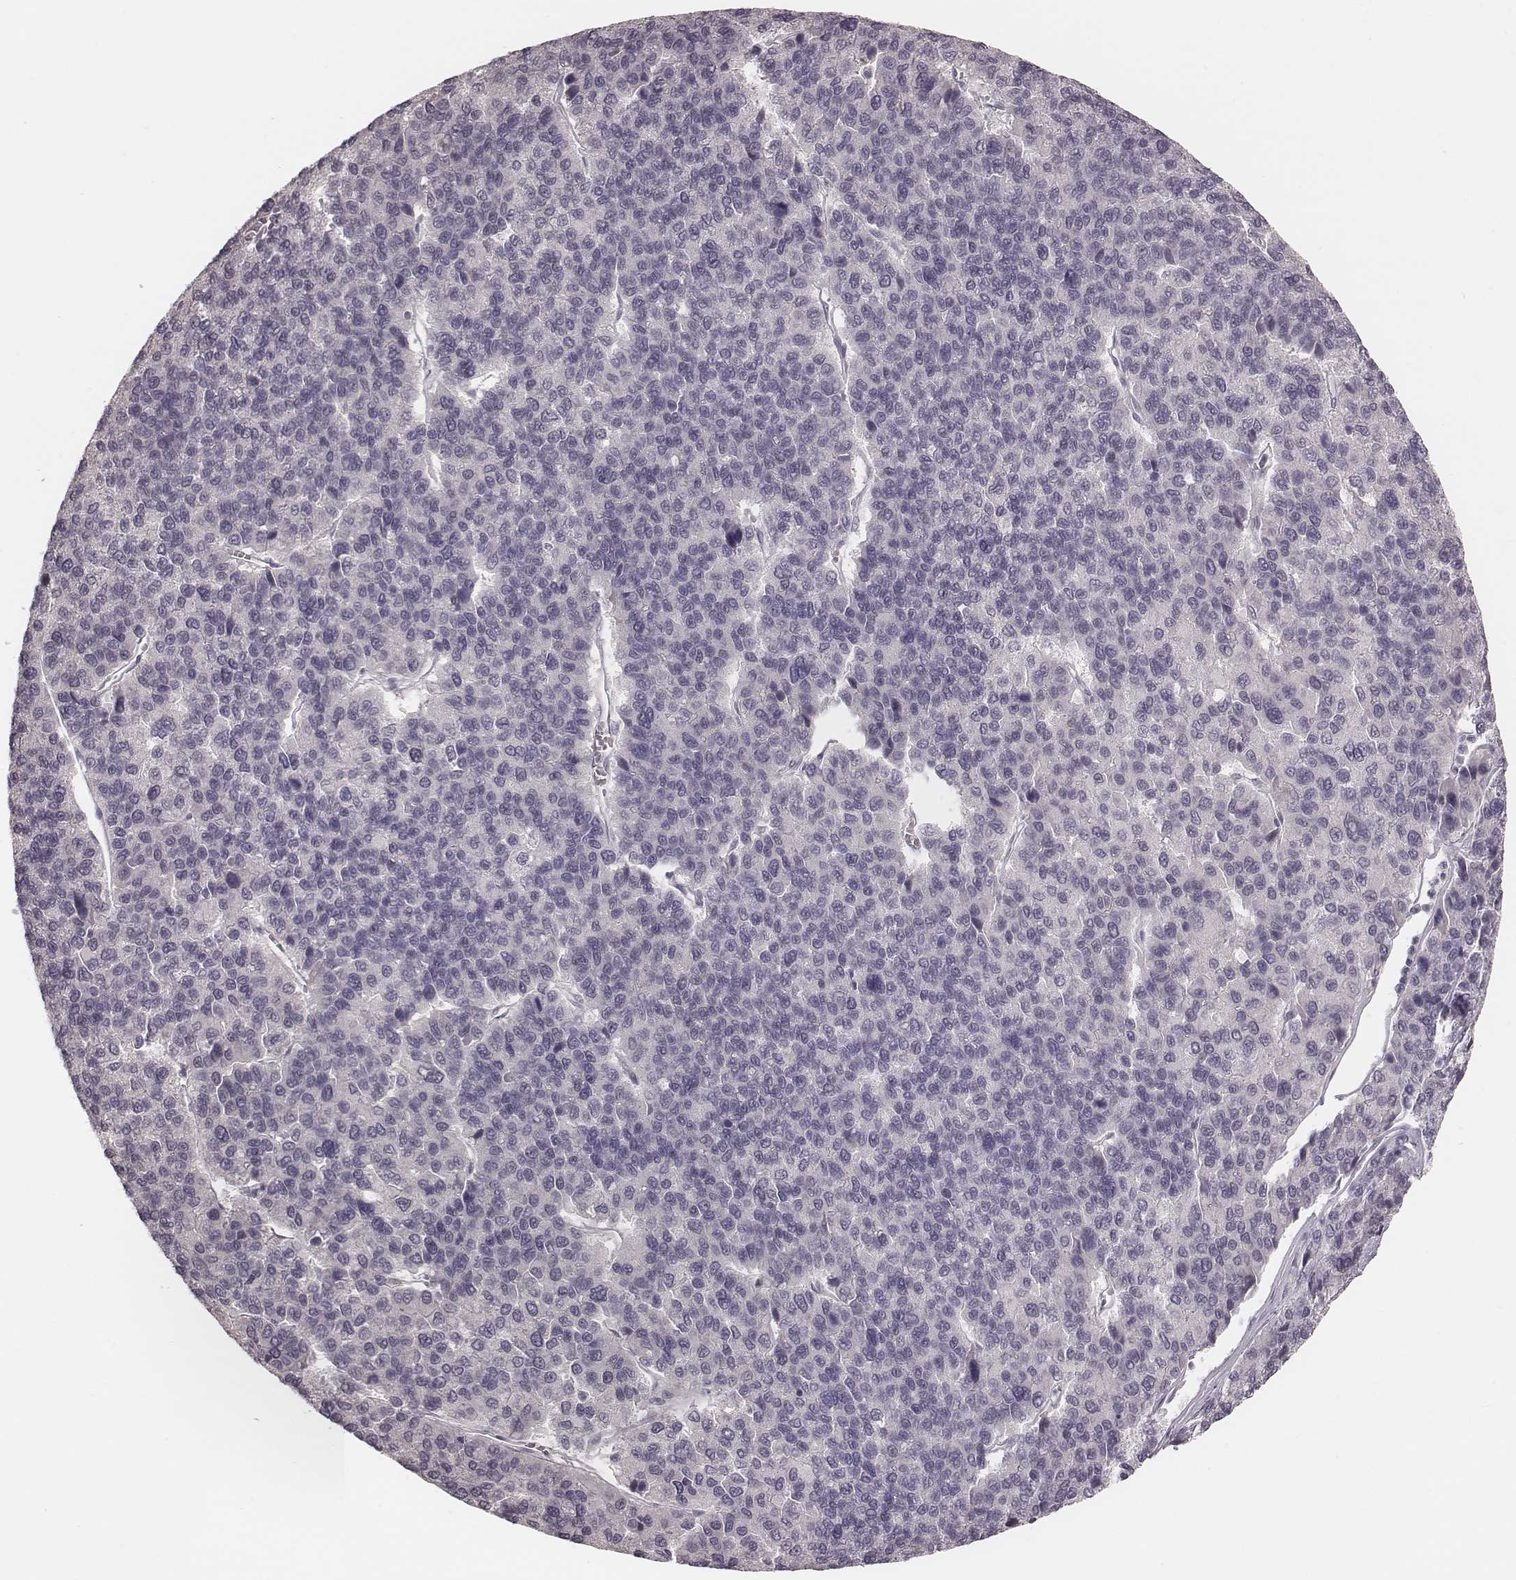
{"staining": {"intensity": "negative", "quantity": "none", "location": "none"}, "tissue": "liver cancer", "cell_type": "Tumor cells", "image_type": "cancer", "snomed": [{"axis": "morphology", "description": "Carcinoma, Hepatocellular, NOS"}, {"axis": "topography", "description": "Liver"}], "caption": "Tumor cells show no significant protein positivity in liver cancer.", "gene": "IQCG", "patient": {"sex": "female", "age": 41}}